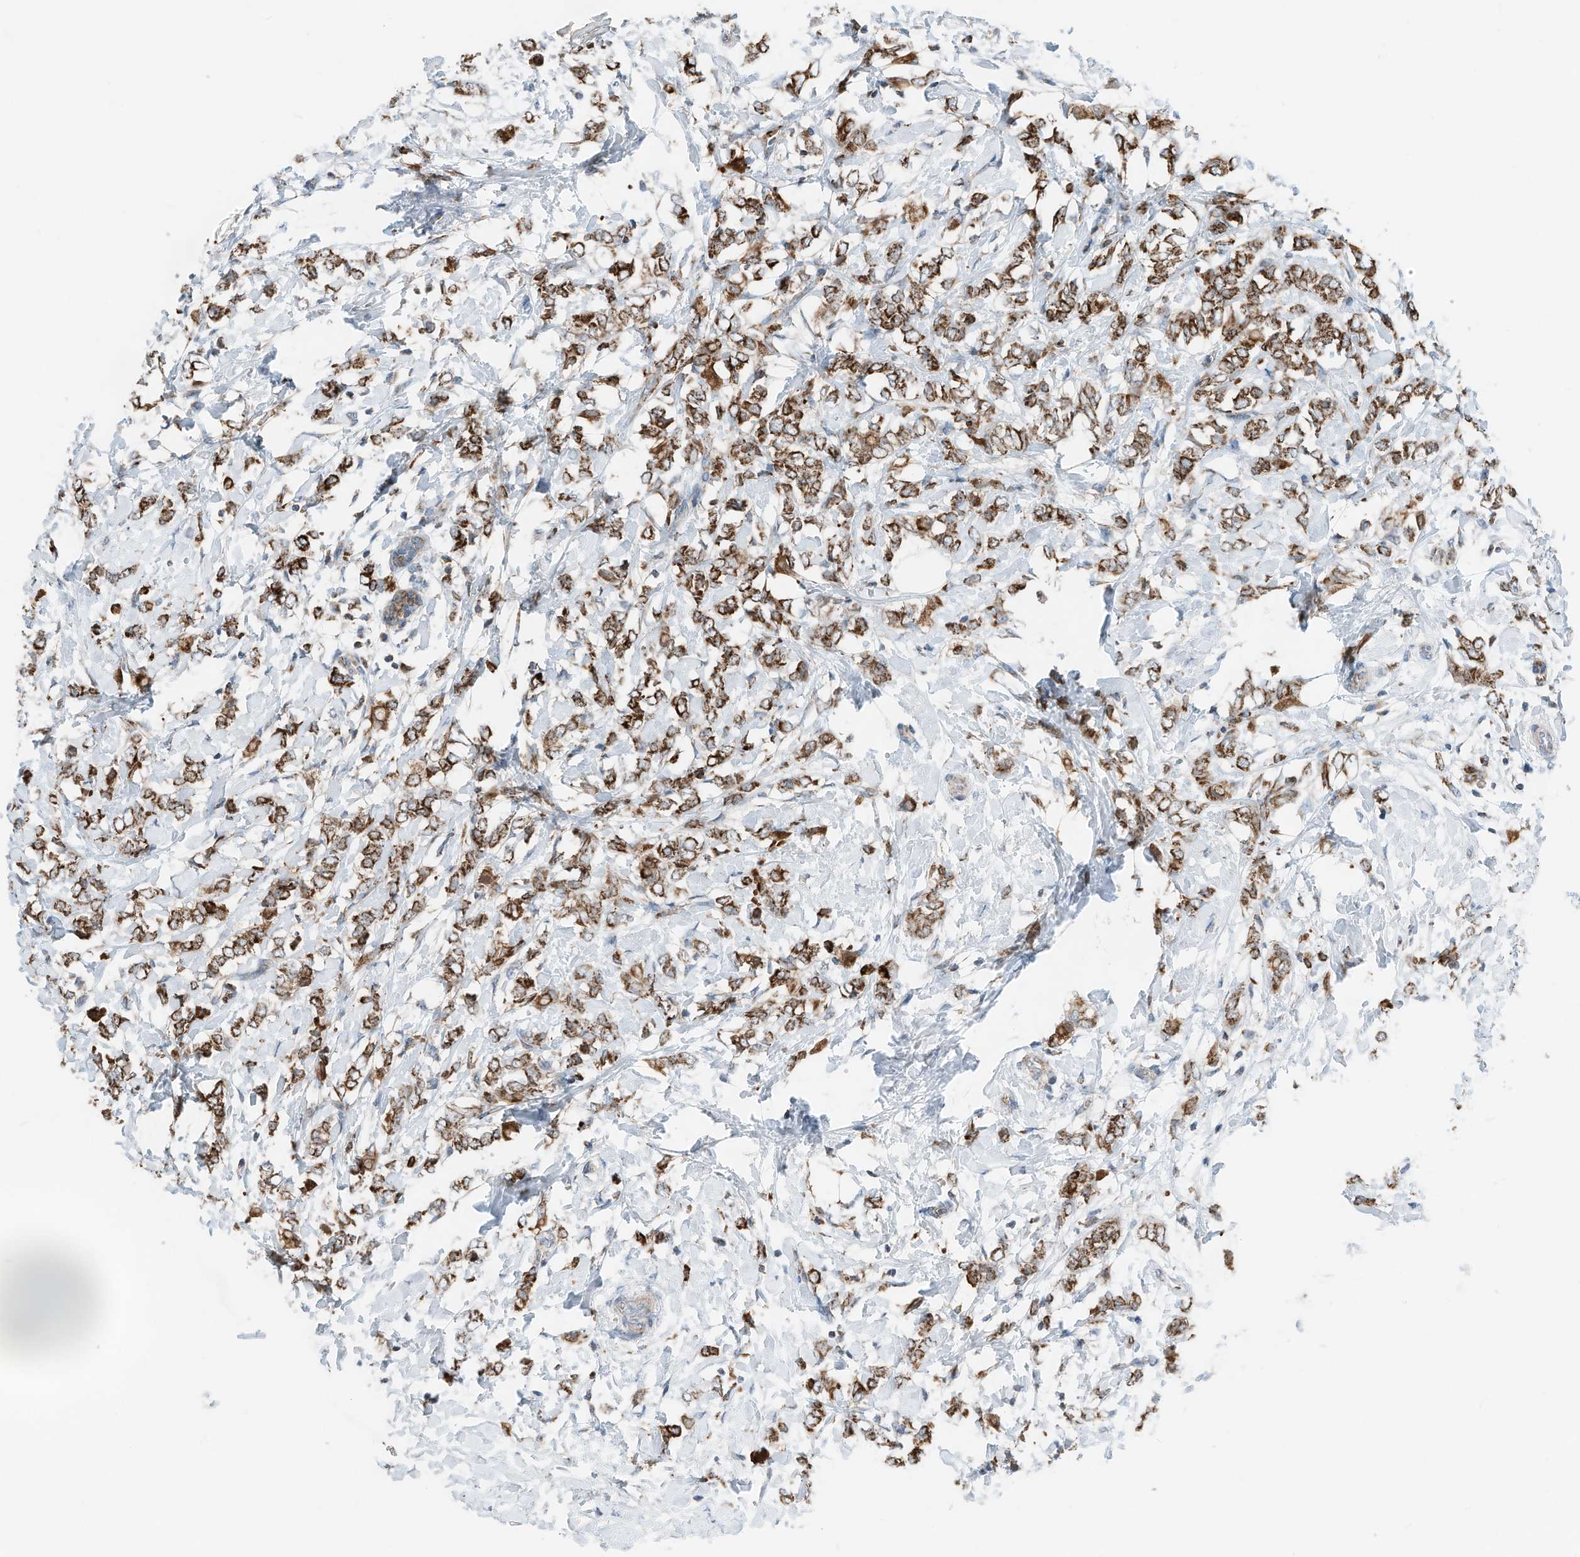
{"staining": {"intensity": "strong", "quantity": ">75%", "location": "cytoplasmic/membranous"}, "tissue": "breast cancer", "cell_type": "Tumor cells", "image_type": "cancer", "snomed": [{"axis": "morphology", "description": "Normal tissue, NOS"}, {"axis": "morphology", "description": "Lobular carcinoma"}, {"axis": "topography", "description": "Breast"}], "caption": "Breast lobular carcinoma tissue shows strong cytoplasmic/membranous staining in approximately >75% of tumor cells The protein of interest is stained brown, and the nuclei are stained in blue (DAB IHC with brightfield microscopy, high magnification).", "gene": "RMND1", "patient": {"sex": "female", "age": 47}}